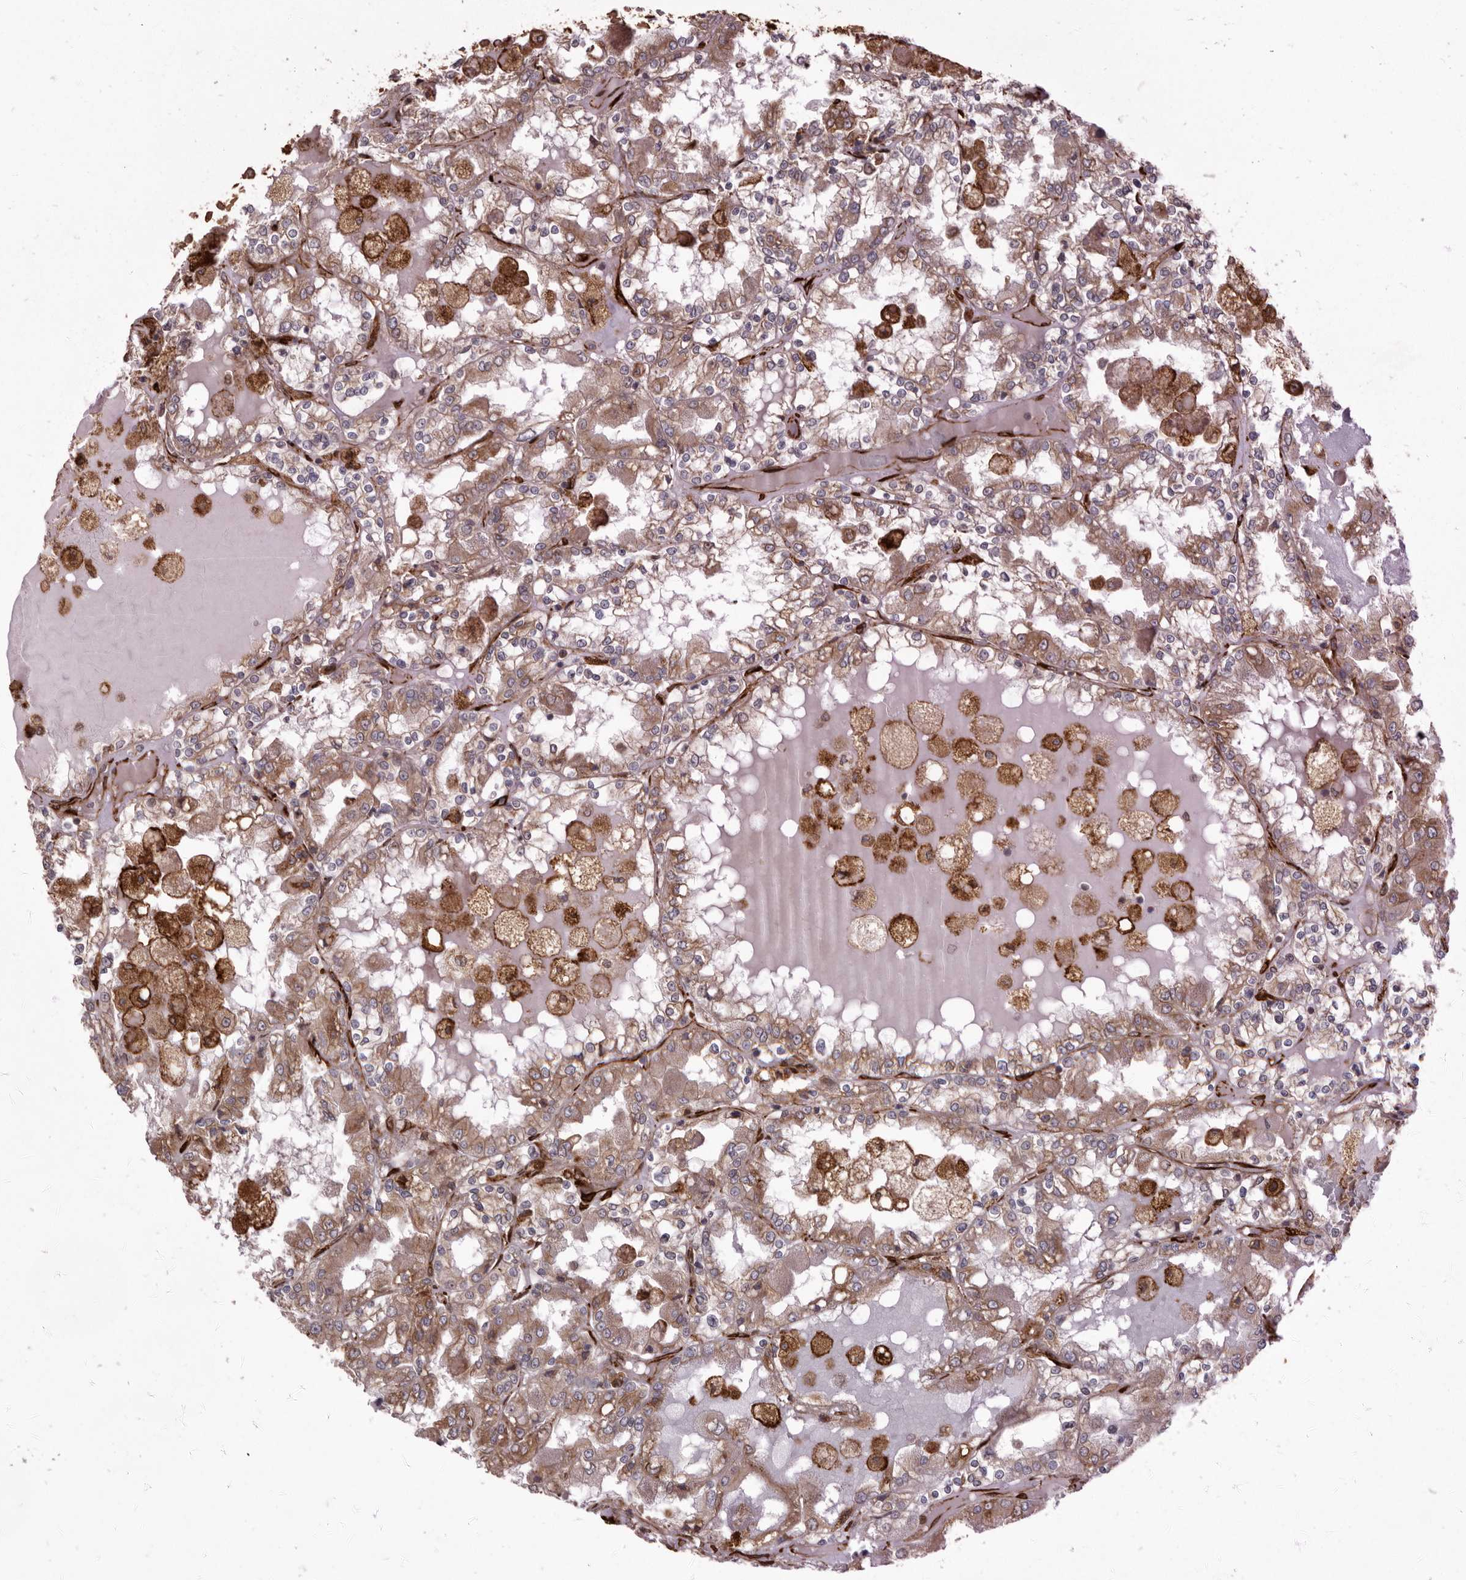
{"staining": {"intensity": "moderate", "quantity": ">75%", "location": "cytoplasmic/membranous"}, "tissue": "renal cancer", "cell_type": "Tumor cells", "image_type": "cancer", "snomed": [{"axis": "morphology", "description": "Adenocarcinoma, NOS"}, {"axis": "topography", "description": "Kidney"}], "caption": "Renal cancer stained with DAB (3,3'-diaminobenzidine) IHC shows medium levels of moderate cytoplasmic/membranous expression in approximately >75% of tumor cells.", "gene": "WDTC1", "patient": {"sex": "female", "age": 56}}